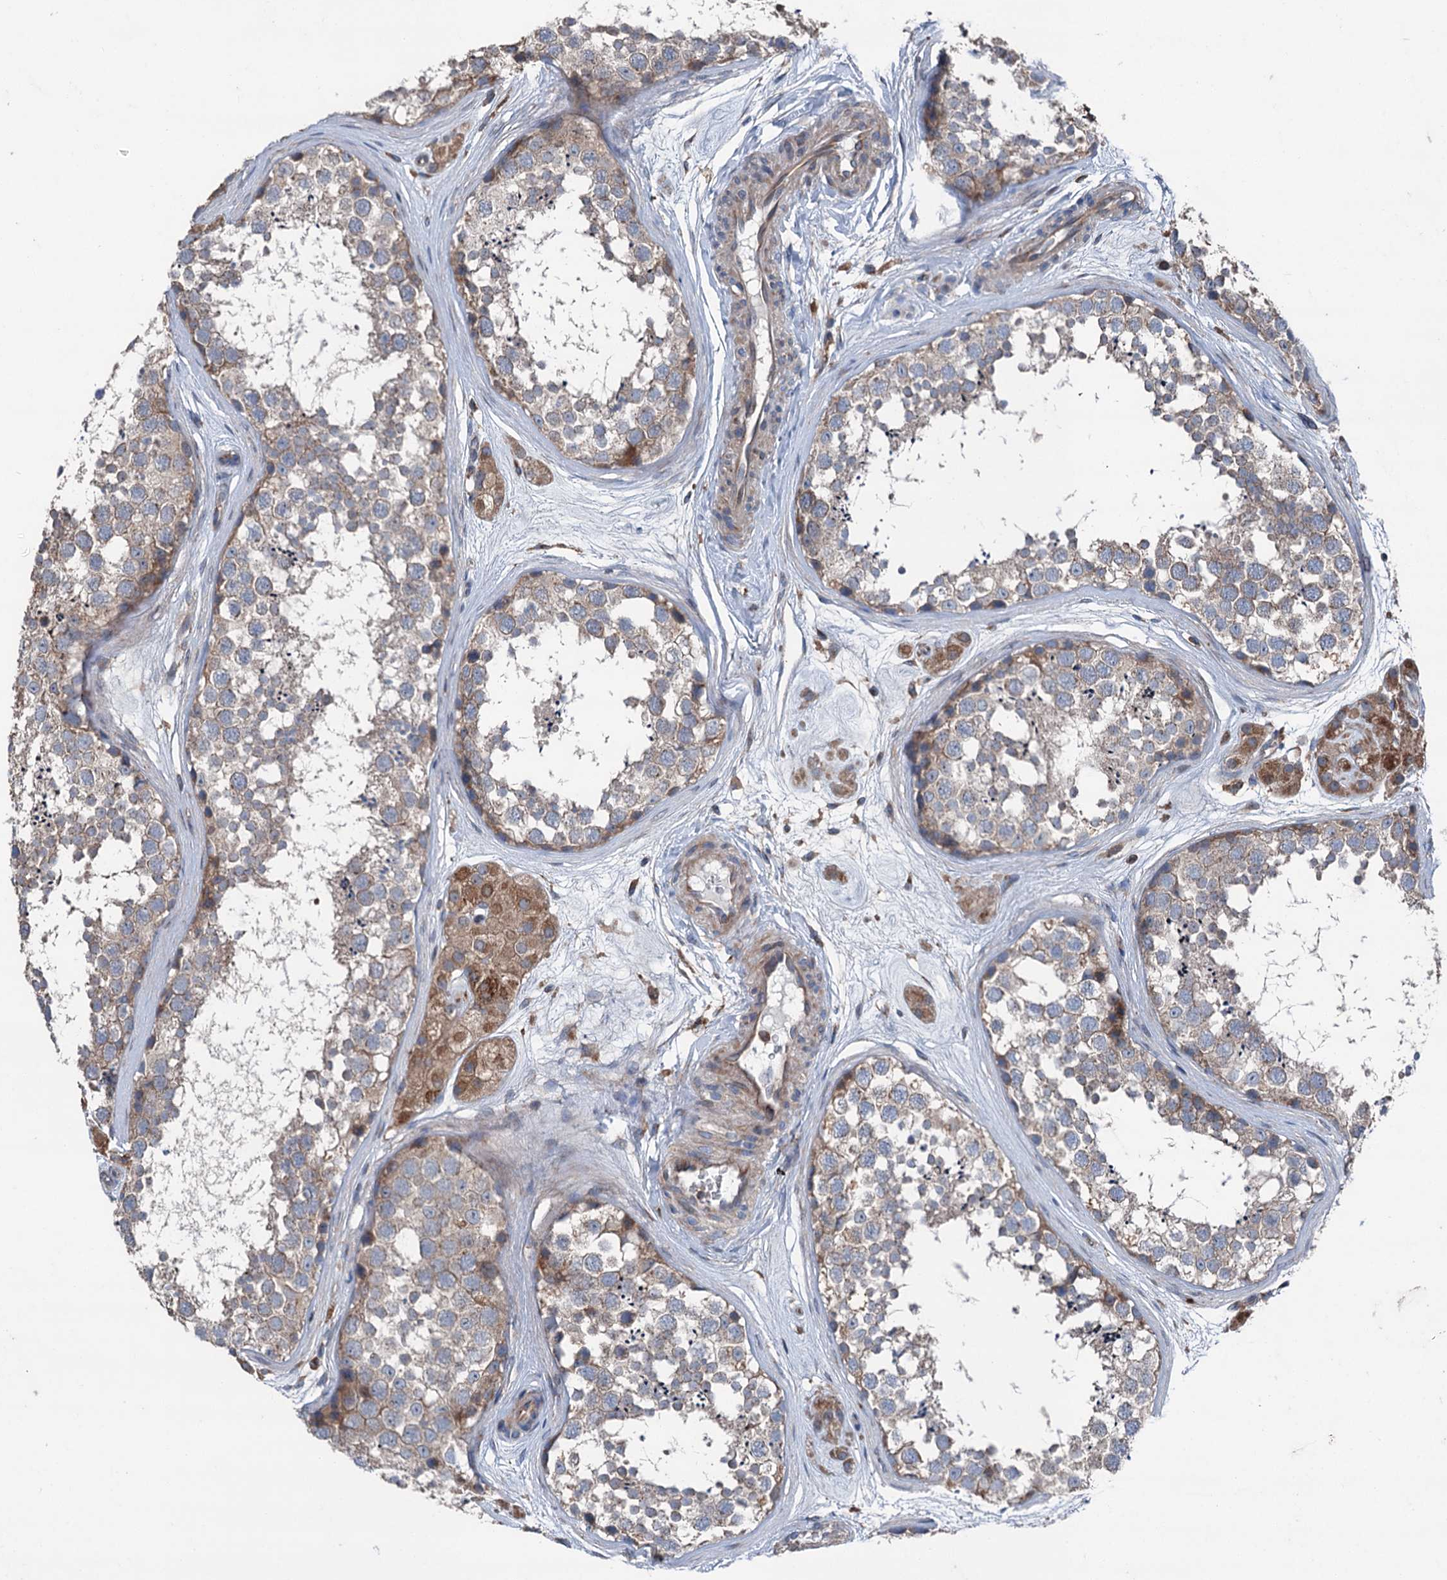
{"staining": {"intensity": "weak", "quantity": "25%-75%", "location": "cytoplasmic/membranous"}, "tissue": "testis", "cell_type": "Cells in seminiferous ducts", "image_type": "normal", "snomed": [{"axis": "morphology", "description": "Normal tissue, NOS"}, {"axis": "topography", "description": "Testis"}], "caption": "A histopathology image of testis stained for a protein demonstrates weak cytoplasmic/membranous brown staining in cells in seminiferous ducts. (DAB IHC, brown staining for protein, blue staining for nuclei).", "gene": "RUFY1", "patient": {"sex": "male", "age": 56}}